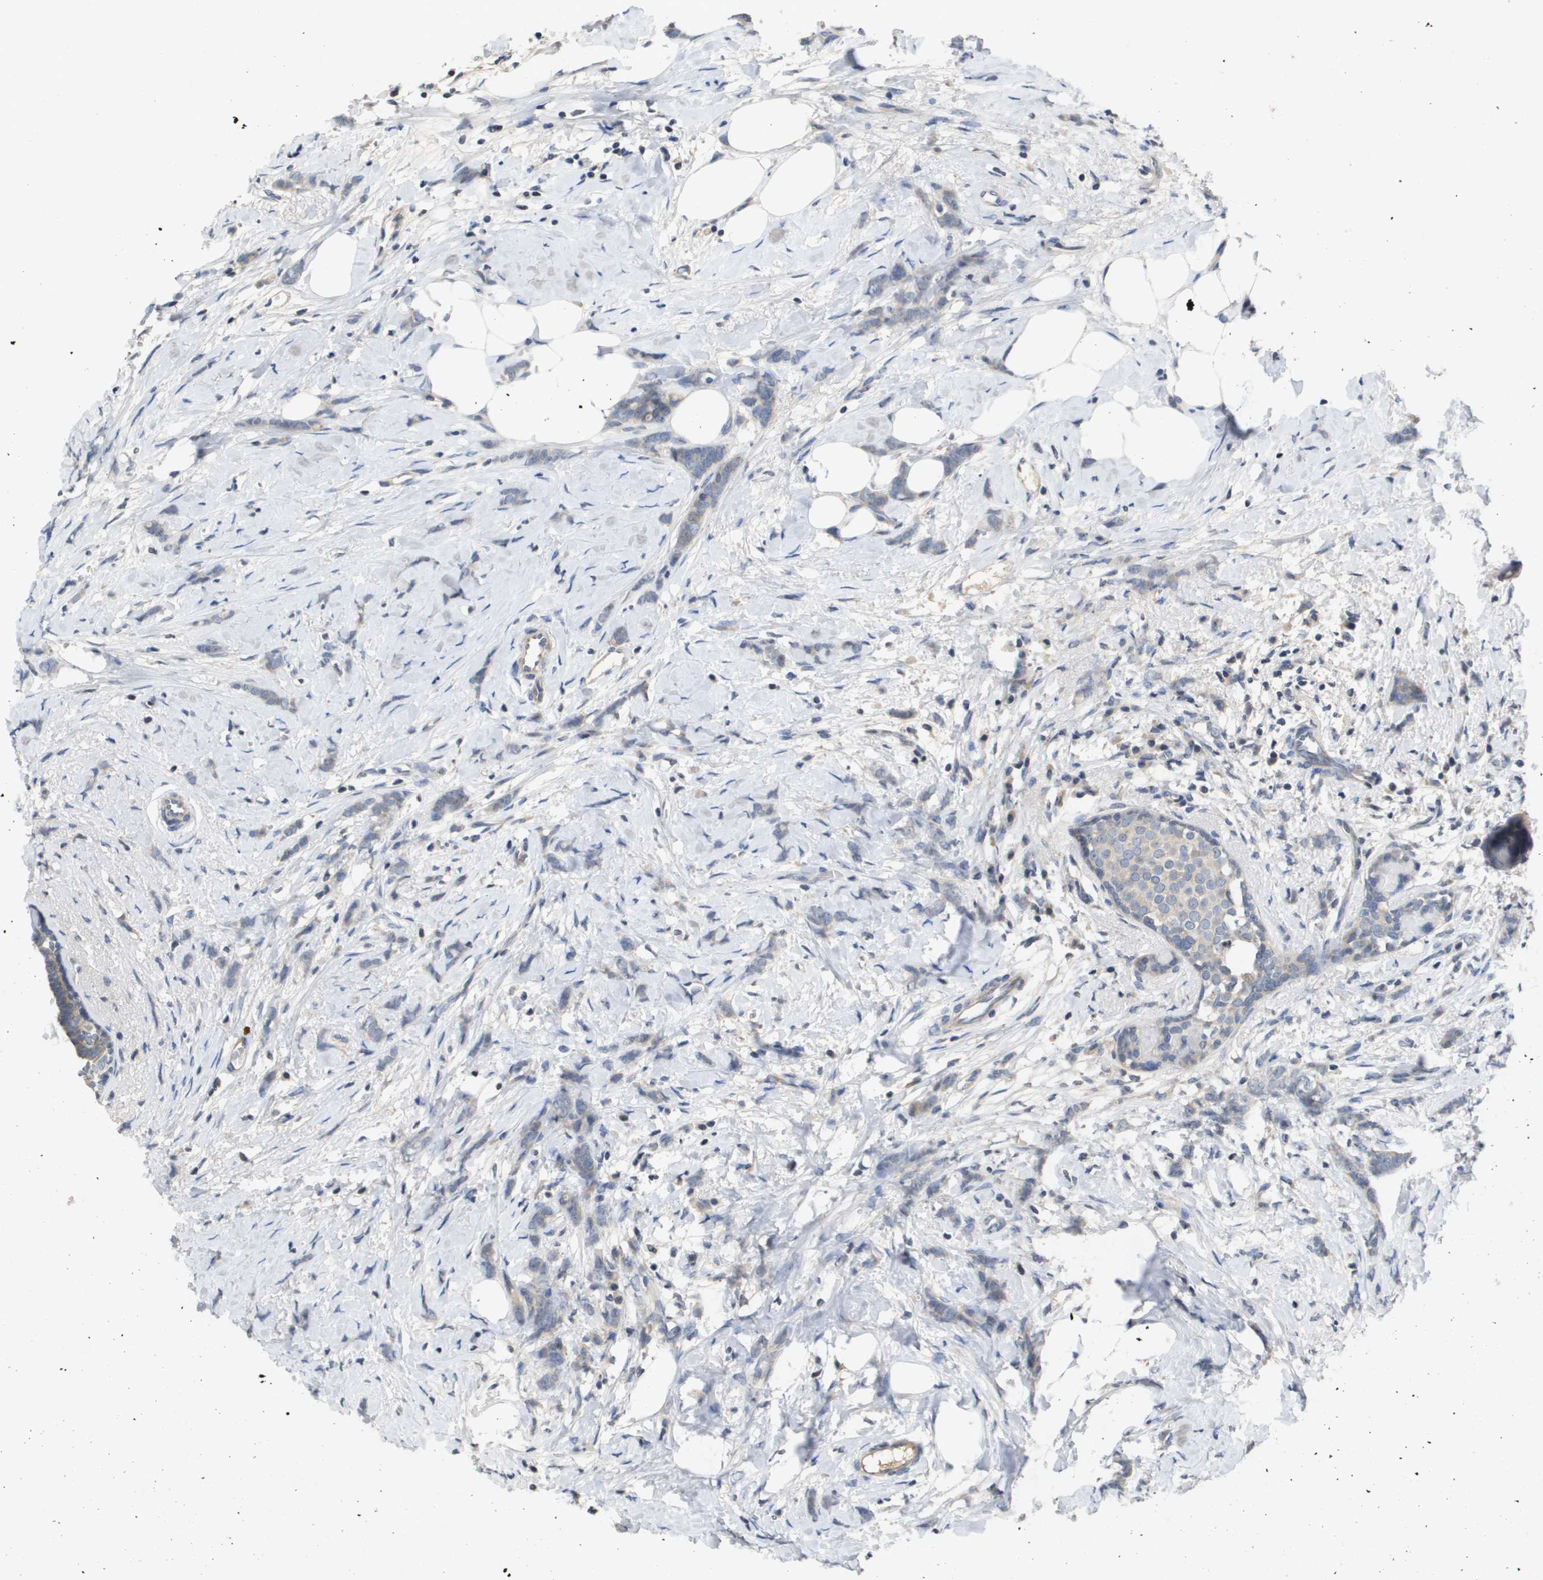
{"staining": {"intensity": "weak", "quantity": "<25%", "location": "cytoplasmic/membranous"}, "tissue": "breast cancer", "cell_type": "Tumor cells", "image_type": "cancer", "snomed": [{"axis": "morphology", "description": "Lobular carcinoma, in situ"}, {"axis": "morphology", "description": "Lobular carcinoma"}, {"axis": "topography", "description": "Breast"}], "caption": "High power microscopy image of an immunohistochemistry (IHC) photomicrograph of breast cancer (lobular carcinoma in situ), revealing no significant staining in tumor cells.", "gene": "CAPN11", "patient": {"sex": "female", "age": 41}}